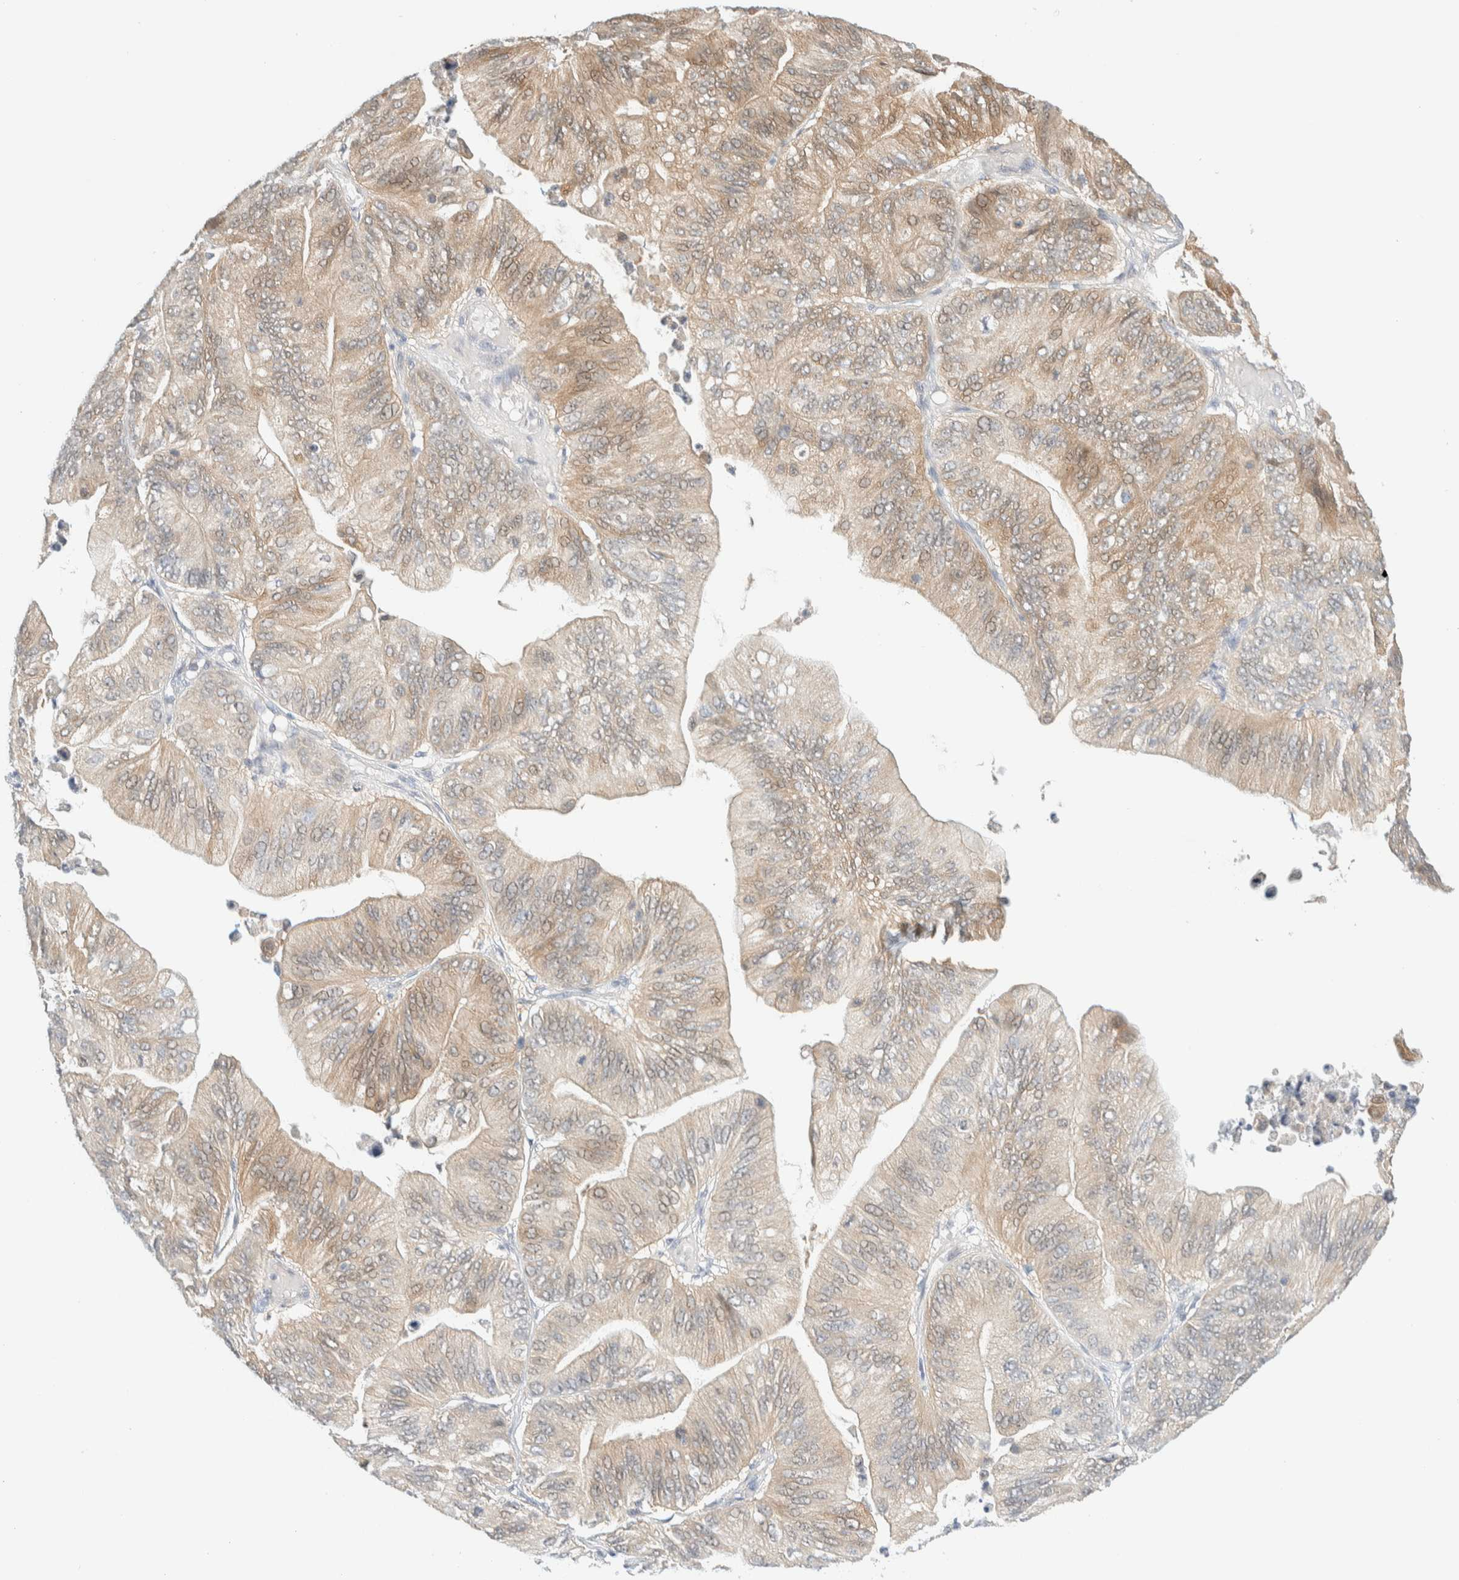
{"staining": {"intensity": "moderate", "quantity": "25%-75%", "location": "cytoplasmic/membranous"}, "tissue": "ovarian cancer", "cell_type": "Tumor cells", "image_type": "cancer", "snomed": [{"axis": "morphology", "description": "Cystadenocarcinoma, mucinous, NOS"}, {"axis": "topography", "description": "Ovary"}], "caption": "Protein analysis of ovarian mucinous cystadenocarcinoma tissue exhibits moderate cytoplasmic/membranous staining in about 25%-75% of tumor cells. Immunohistochemistry (ihc) stains the protein in brown and the nuclei are stained blue.", "gene": "PCYT2", "patient": {"sex": "female", "age": 61}}